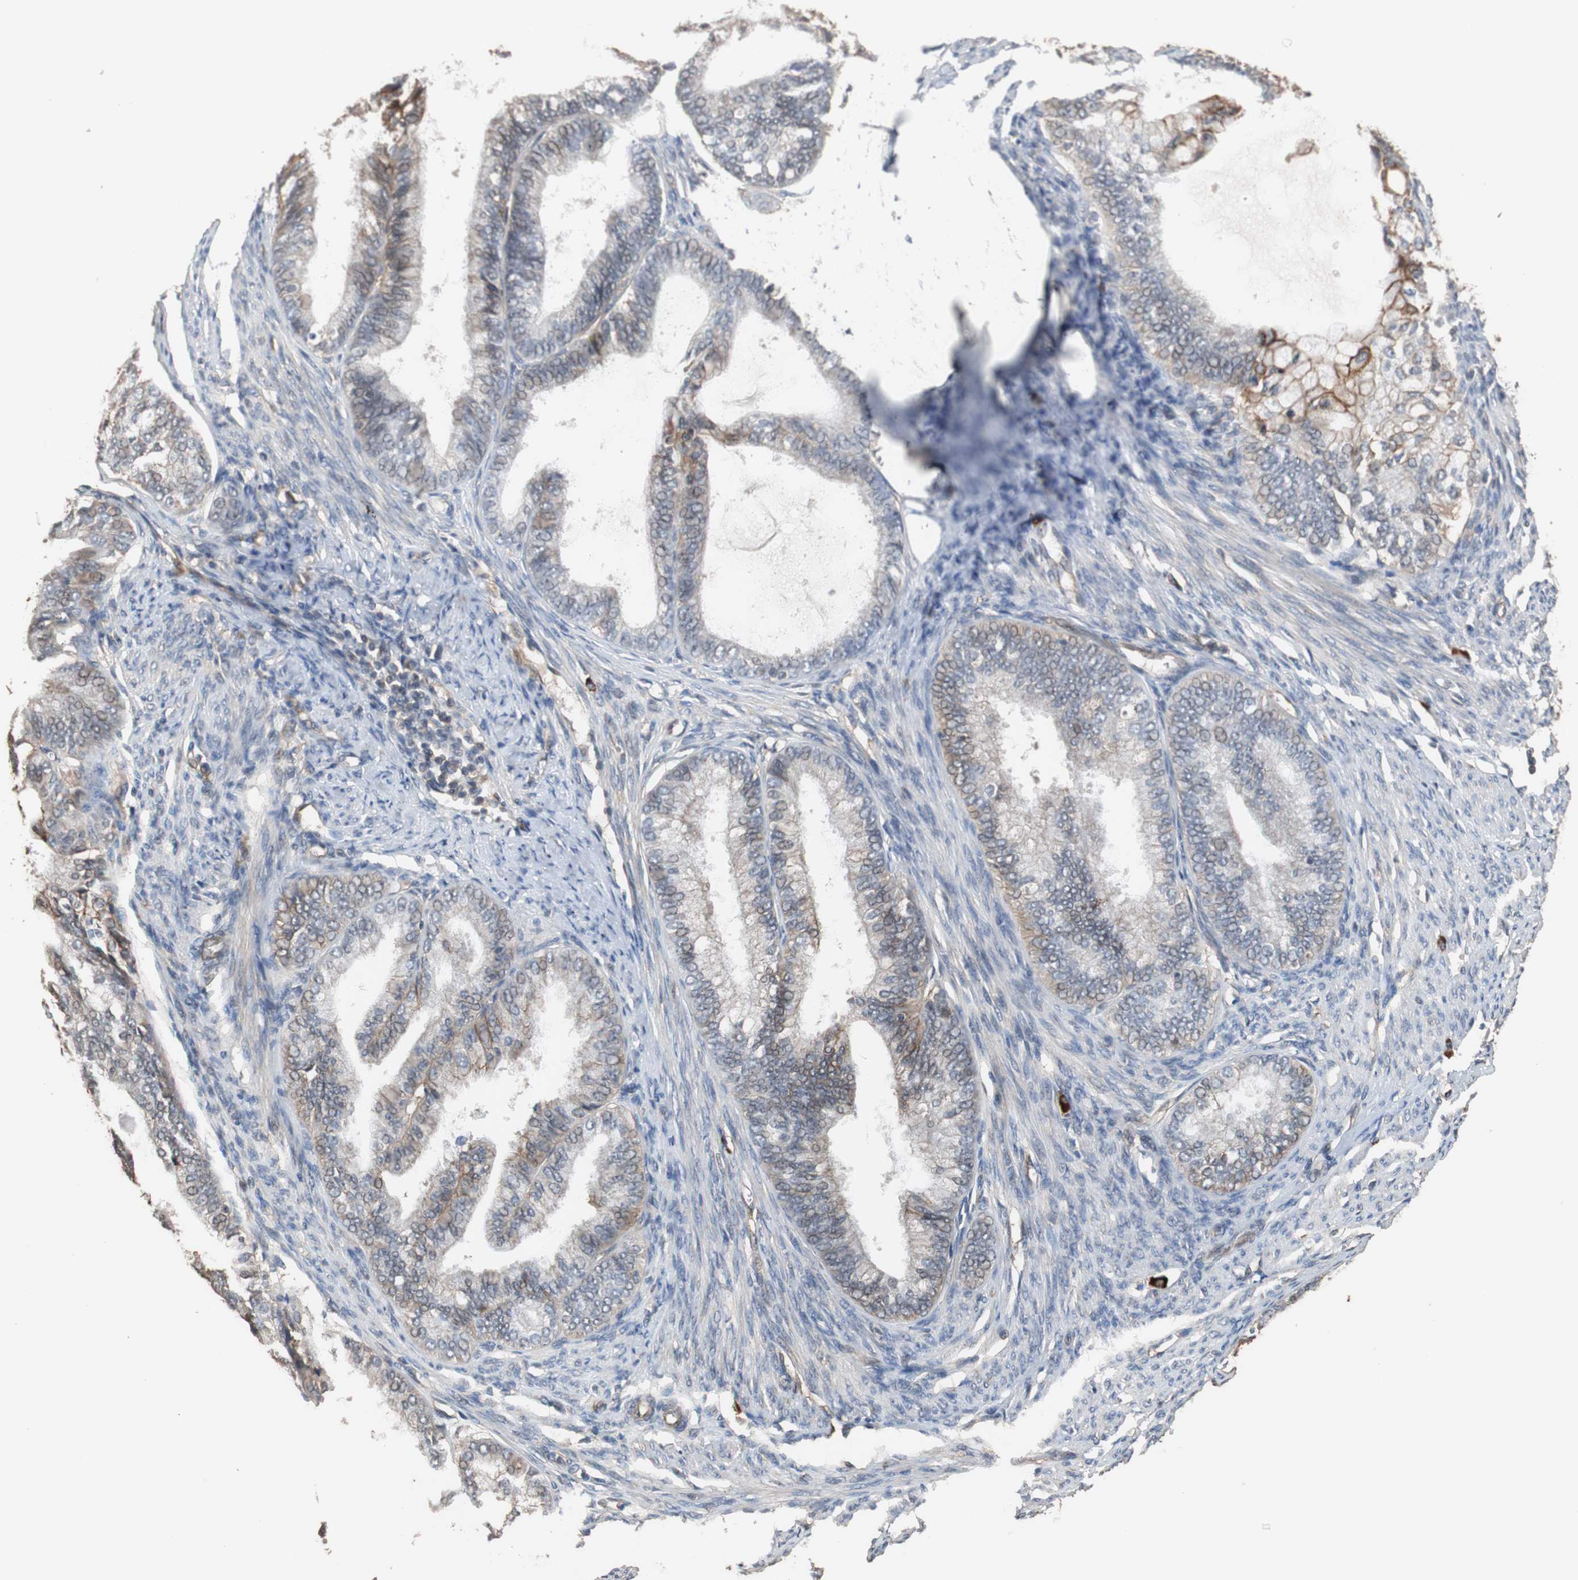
{"staining": {"intensity": "strong", "quantity": "25%-75%", "location": "cytoplasmic/membranous"}, "tissue": "endometrial cancer", "cell_type": "Tumor cells", "image_type": "cancer", "snomed": [{"axis": "morphology", "description": "Adenocarcinoma, NOS"}, {"axis": "topography", "description": "Endometrium"}], "caption": "Immunohistochemistry (DAB) staining of human adenocarcinoma (endometrial) exhibits strong cytoplasmic/membranous protein expression in approximately 25%-75% of tumor cells. (DAB = brown stain, brightfield microscopy at high magnification).", "gene": "NDRG1", "patient": {"sex": "female", "age": 86}}